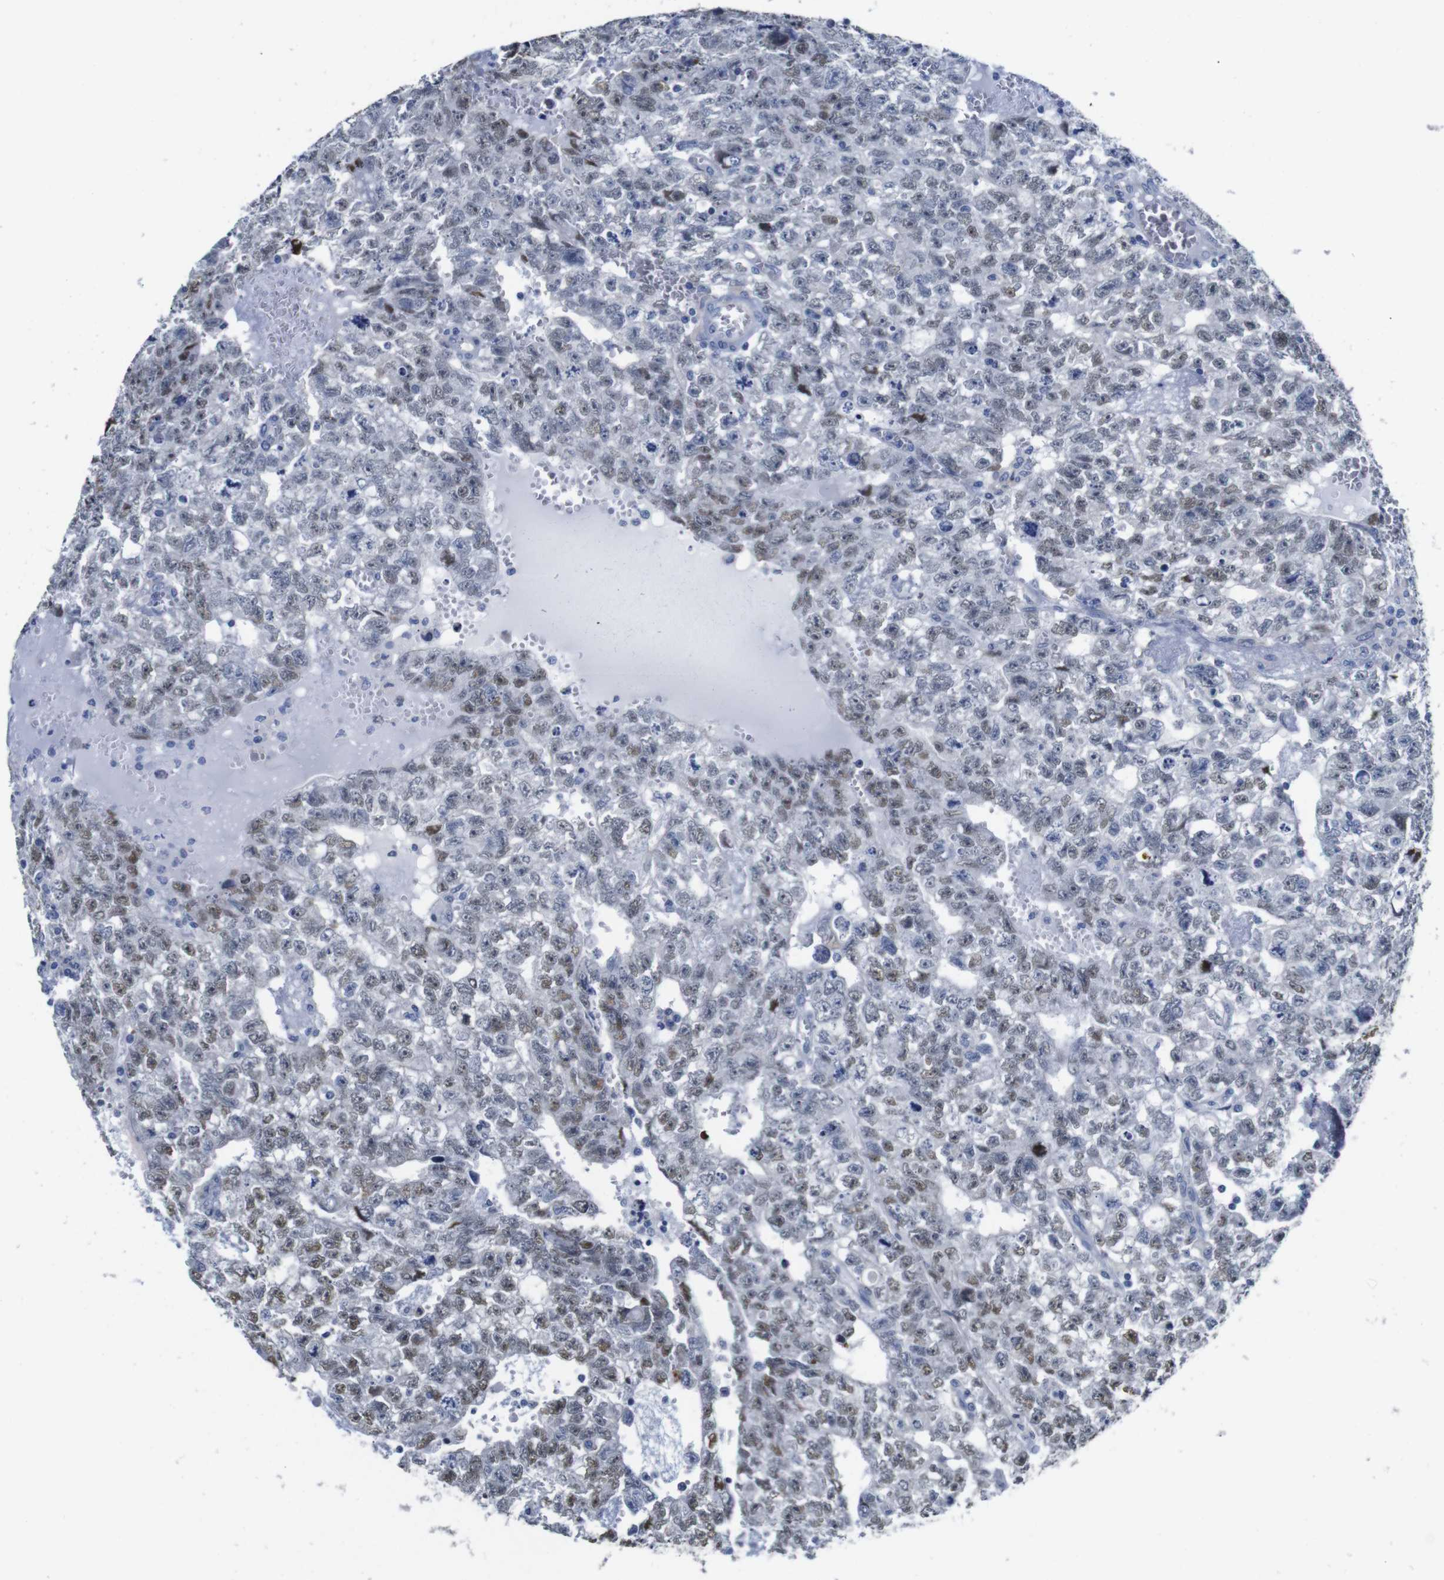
{"staining": {"intensity": "weak", "quantity": "25%-75%", "location": "nuclear"}, "tissue": "testis cancer", "cell_type": "Tumor cells", "image_type": "cancer", "snomed": [{"axis": "morphology", "description": "Seminoma, NOS"}, {"axis": "morphology", "description": "Carcinoma, Embryonal, NOS"}, {"axis": "topography", "description": "Testis"}], "caption": "Testis cancer (seminoma) tissue reveals weak nuclear expression in approximately 25%-75% of tumor cells, visualized by immunohistochemistry.", "gene": "TCEAL9", "patient": {"sex": "male", "age": 38}}